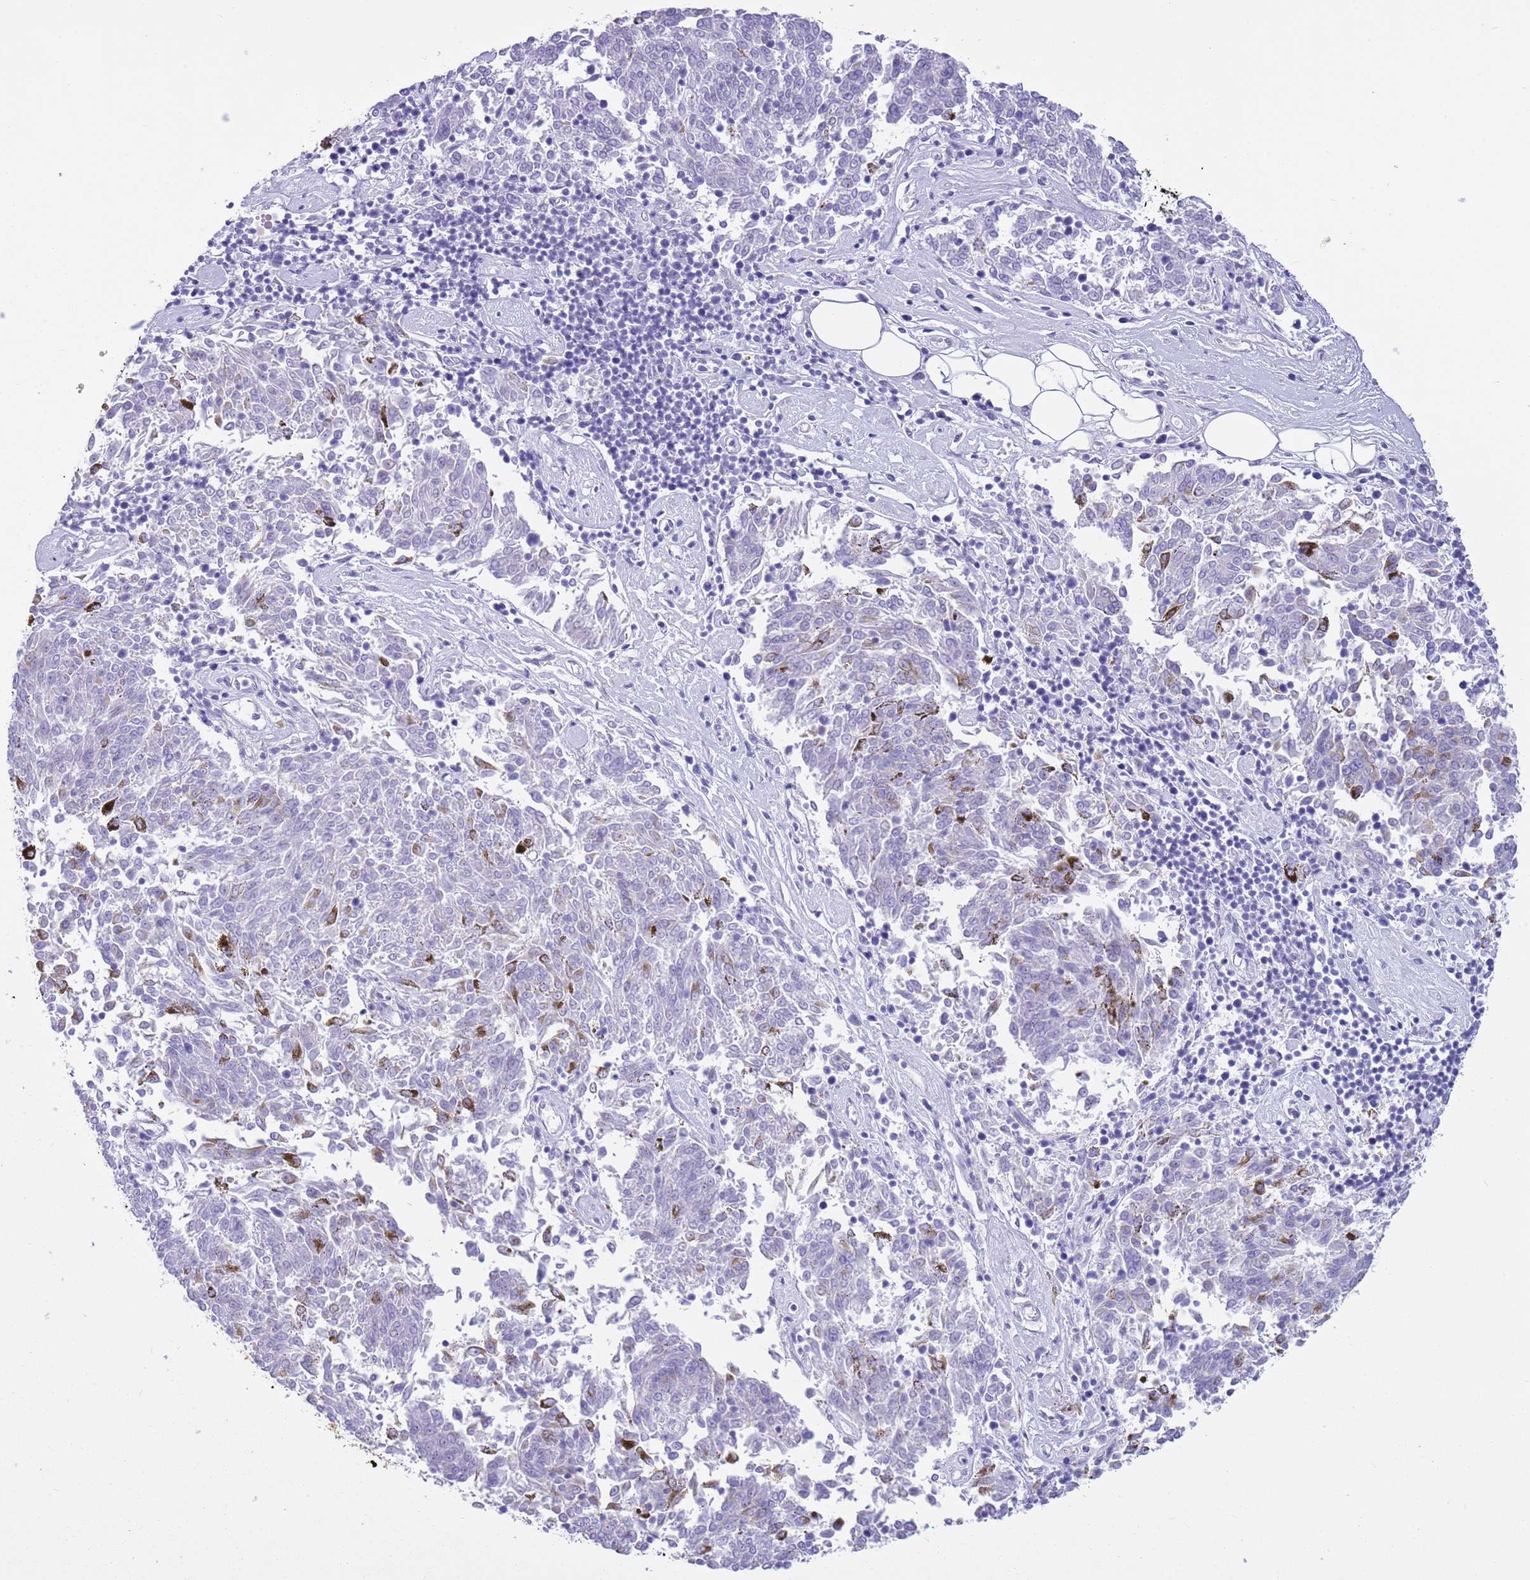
{"staining": {"intensity": "negative", "quantity": "none", "location": "none"}, "tissue": "melanoma", "cell_type": "Tumor cells", "image_type": "cancer", "snomed": [{"axis": "morphology", "description": "Malignant melanoma, NOS"}, {"axis": "topography", "description": "Skin"}], "caption": "Immunohistochemistry (IHC) photomicrograph of human melanoma stained for a protein (brown), which shows no positivity in tumor cells.", "gene": "PPP1R17", "patient": {"sex": "female", "age": 72}}